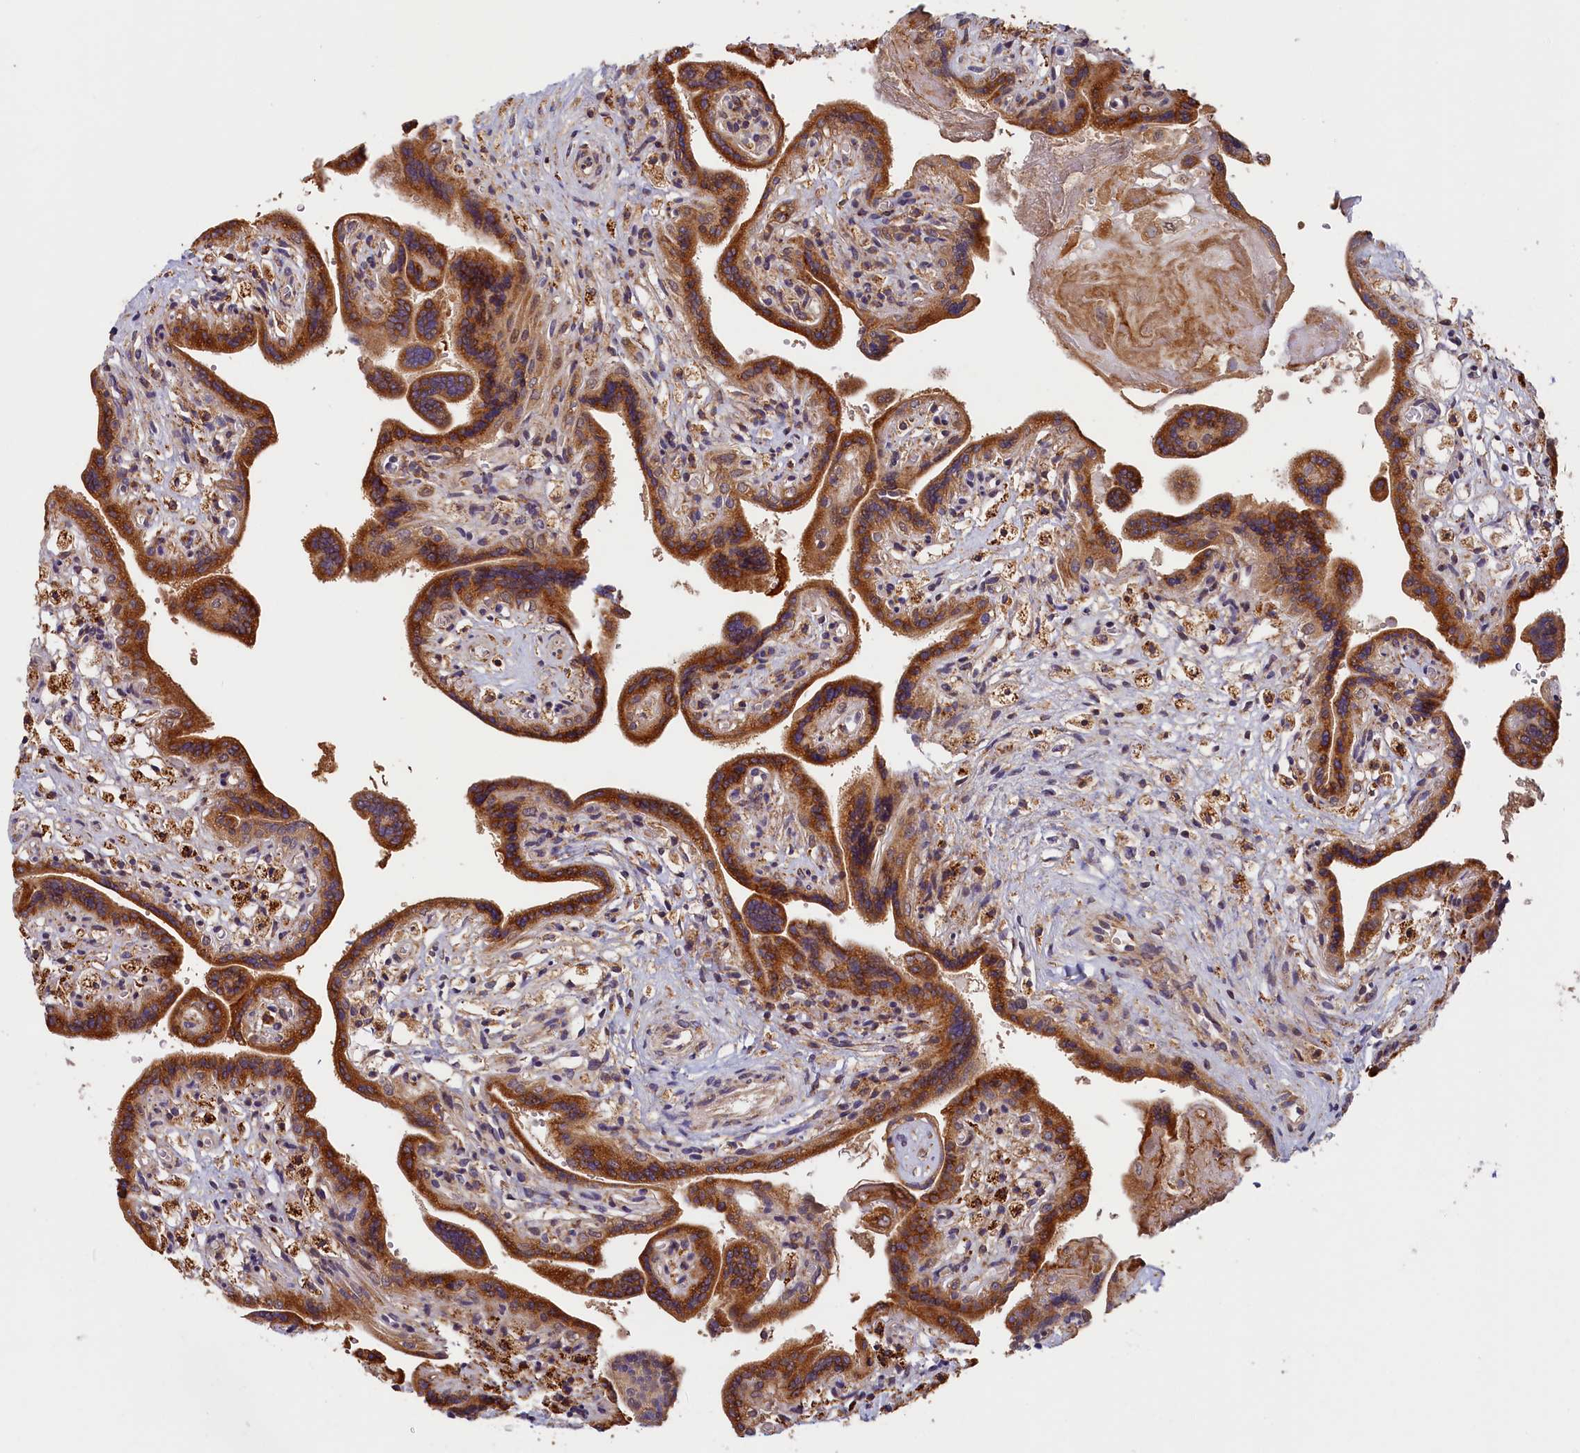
{"staining": {"intensity": "strong", "quantity": ">75%", "location": "cytoplasmic/membranous"}, "tissue": "placenta", "cell_type": "Trophoblastic cells", "image_type": "normal", "snomed": [{"axis": "morphology", "description": "Normal tissue, NOS"}, {"axis": "topography", "description": "Placenta"}], "caption": "The immunohistochemical stain shows strong cytoplasmic/membranous positivity in trophoblastic cells of unremarkable placenta. (brown staining indicates protein expression, while blue staining denotes nuclei).", "gene": "CEP44", "patient": {"sex": "female", "age": 37}}